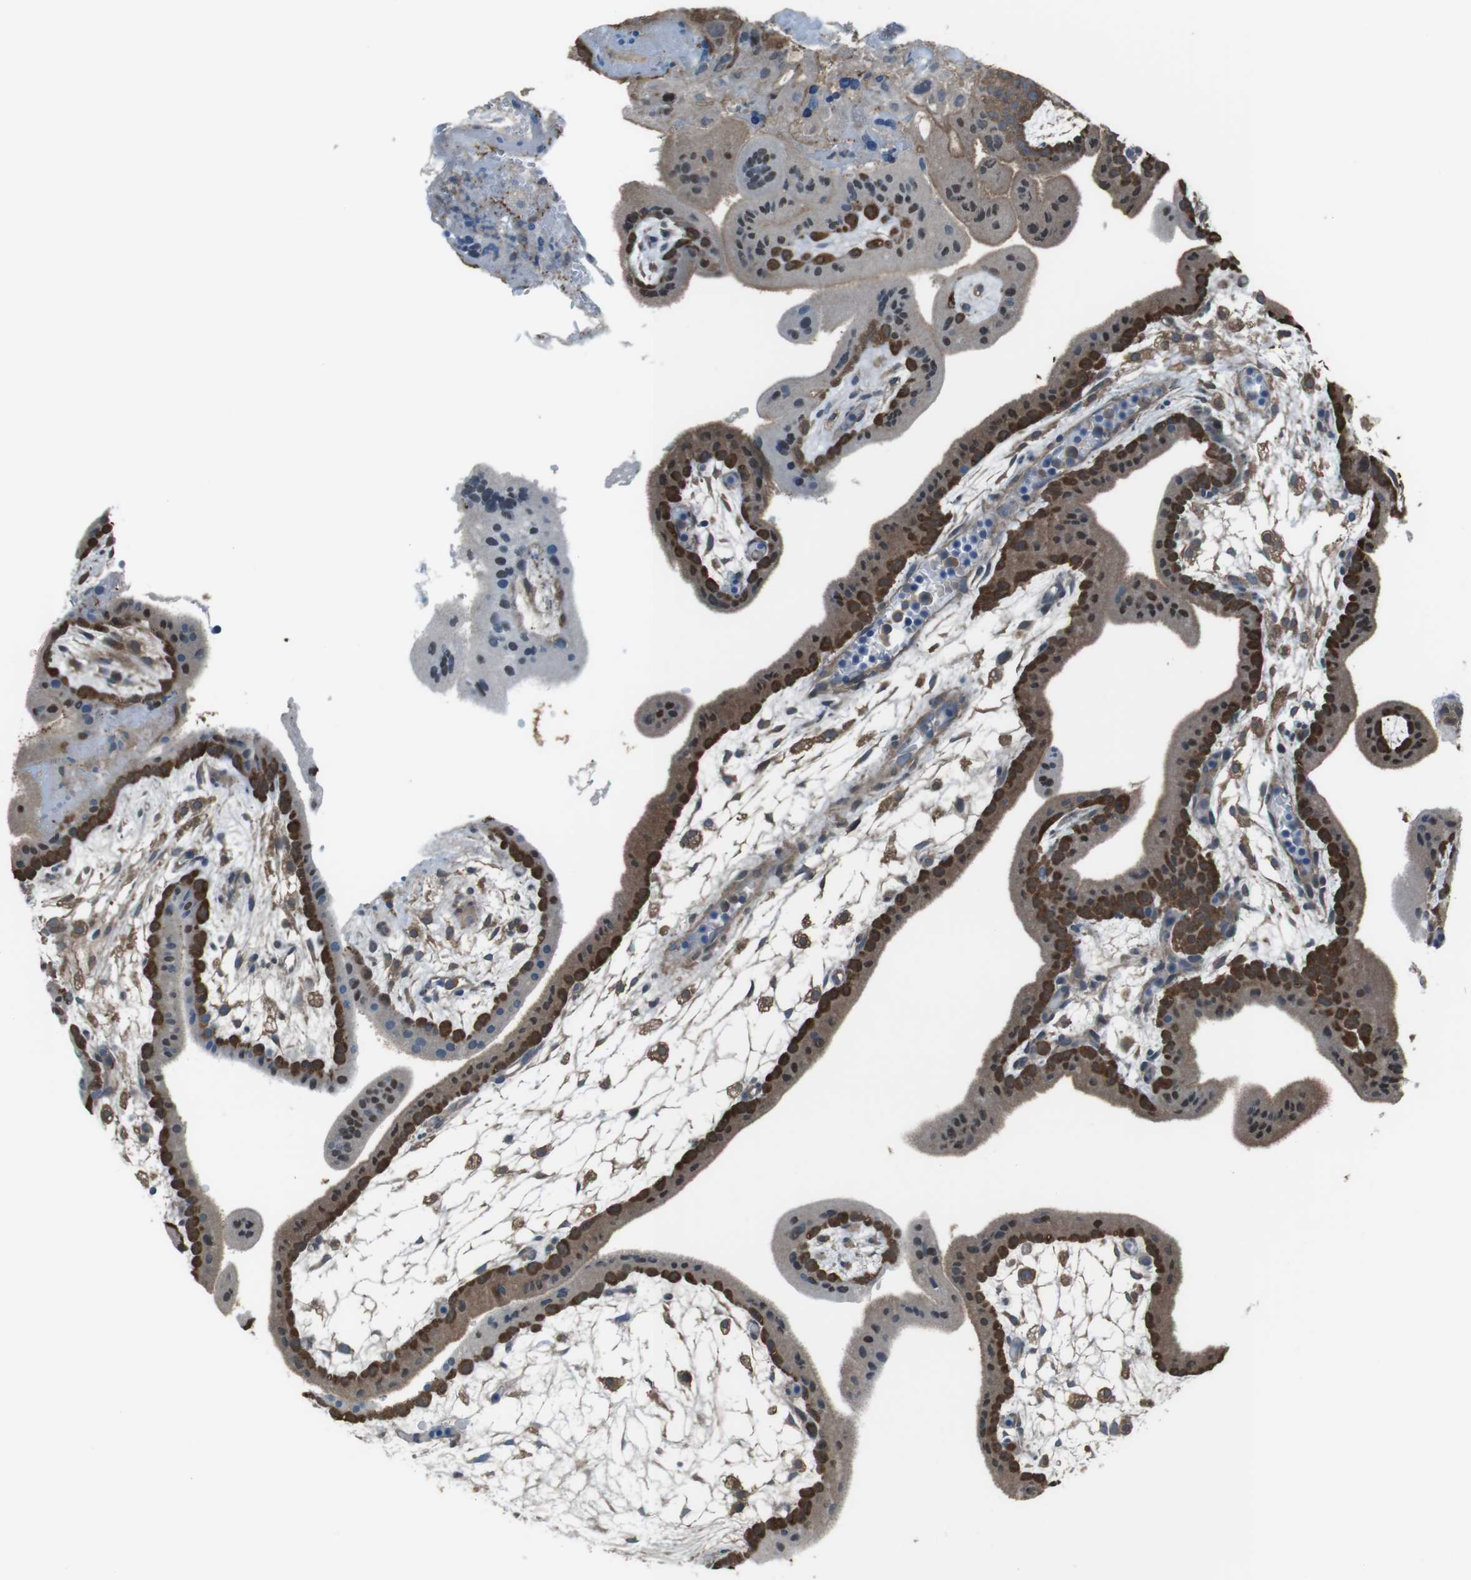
{"staining": {"intensity": "strong", "quantity": "25%-75%", "location": "cytoplasmic/membranous"}, "tissue": "placenta", "cell_type": "Trophoblastic cells", "image_type": "normal", "snomed": [{"axis": "morphology", "description": "Normal tissue, NOS"}, {"axis": "topography", "description": "Placenta"}], "caption": "IHC histopathology image of normal placenta stained for a protein (brown), which demonstrates high levels of strong cytoplasmic/membranous positivity in about 25%-75% of trophoblastic cells.", "gene": "TWSG1", "patient": {"sex": "female", "age": 35}}